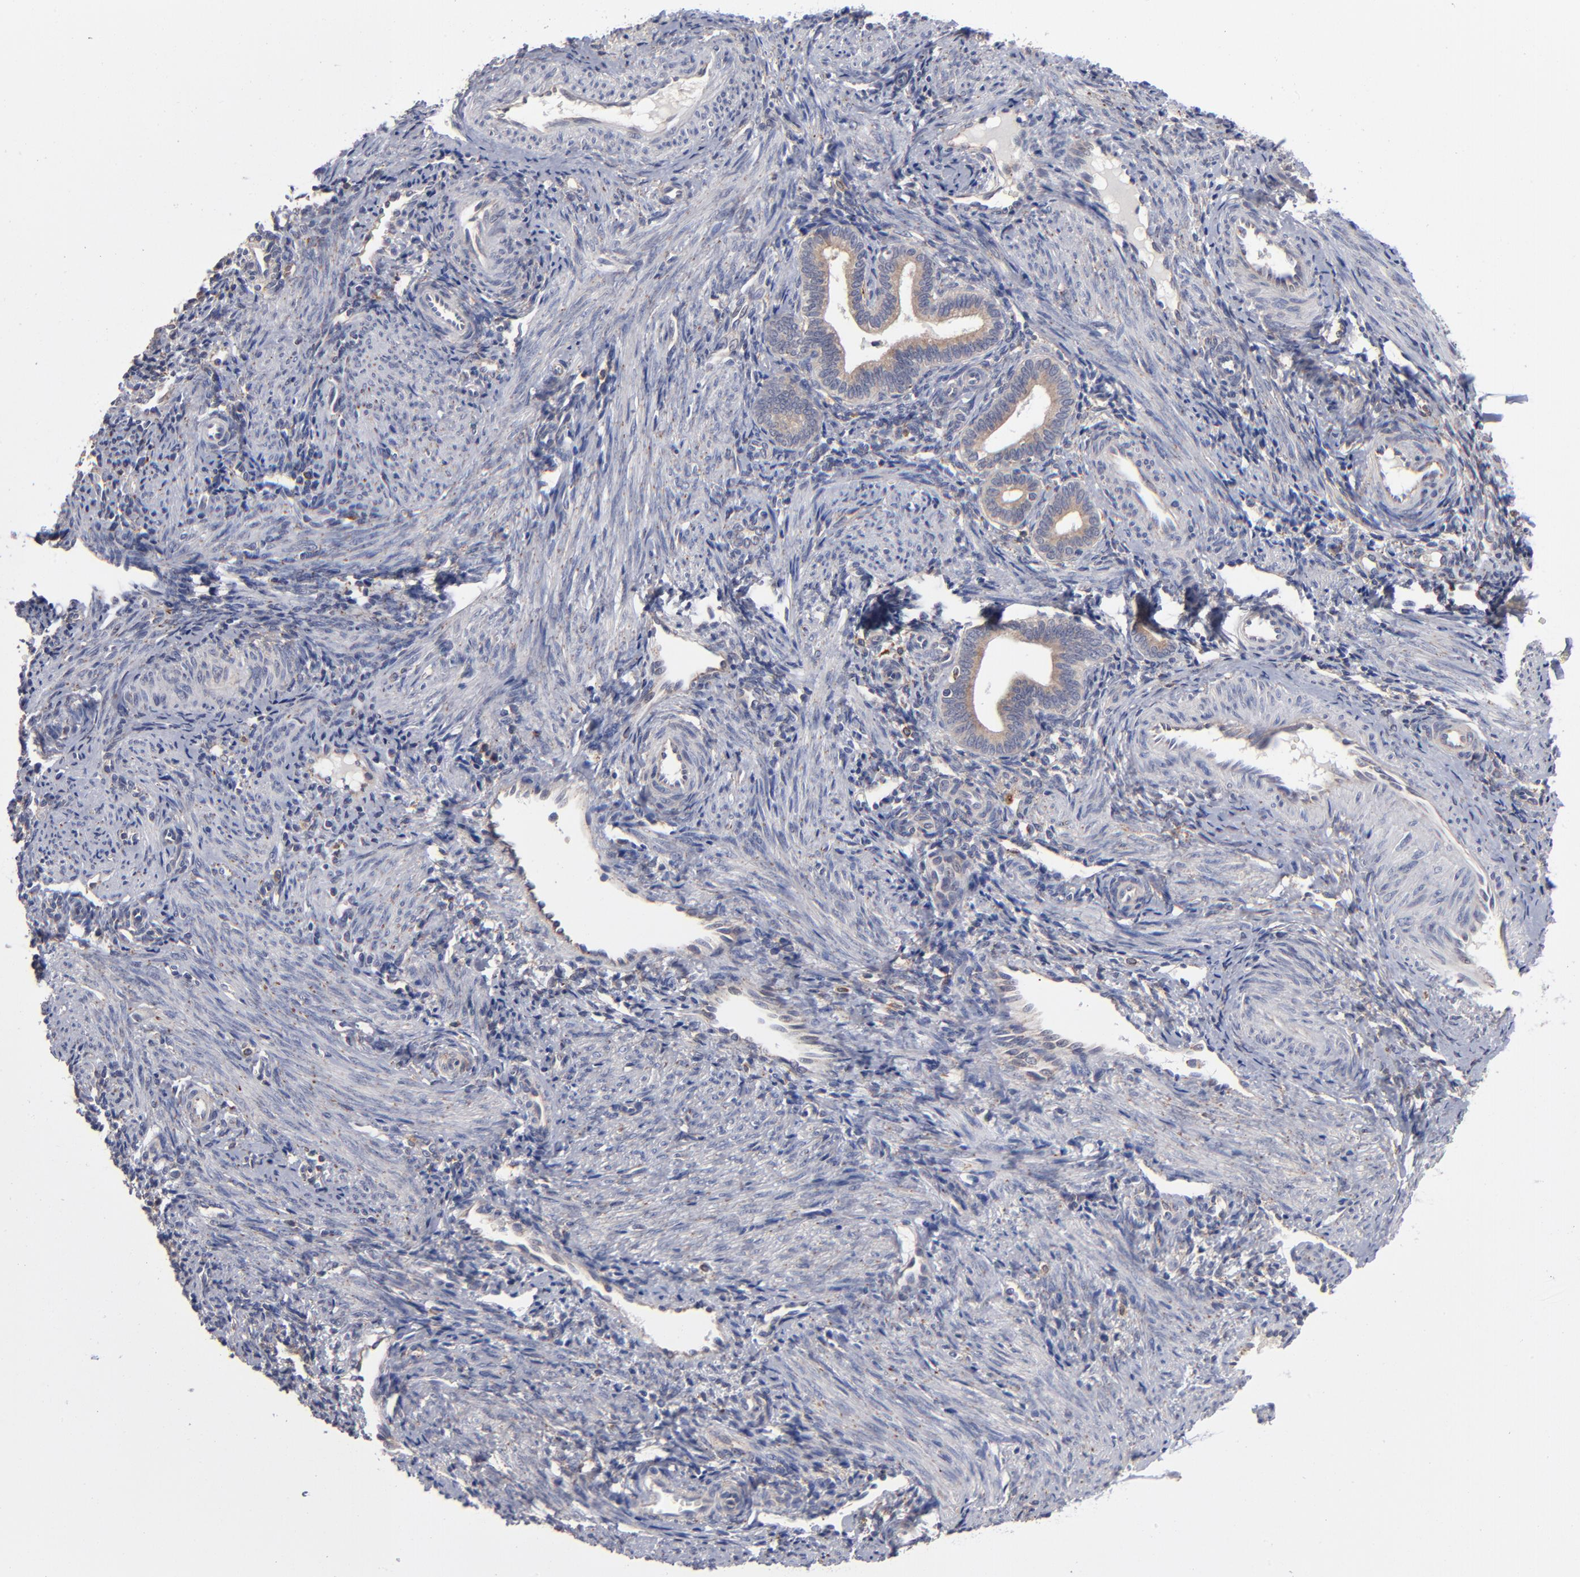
{"staining": {"intensity": "negative", "quantity": "none", "location": "none"}, "tissue": "endometrium", "cell_type": "Cells in endometrial stroma", "image_type": "normal", "snomed": [{"axis": "morphology", "description": "Normal tissue, NOS"}, {"axis": "topography", "description": "Uterus"}, {"axis": "topography", "description": "Endometrium"}], "caption": "High power microscopy image of an immunohistochemistry histopathology image of benign endometrium, revealing no significant staining in cells in endometrial stroma. (Brightfield microscopy of DAB immunohistochemistry (IHC) at high magnification).", "gene": "RRAGA", "patient": {"sex": "female", "age": 33}}